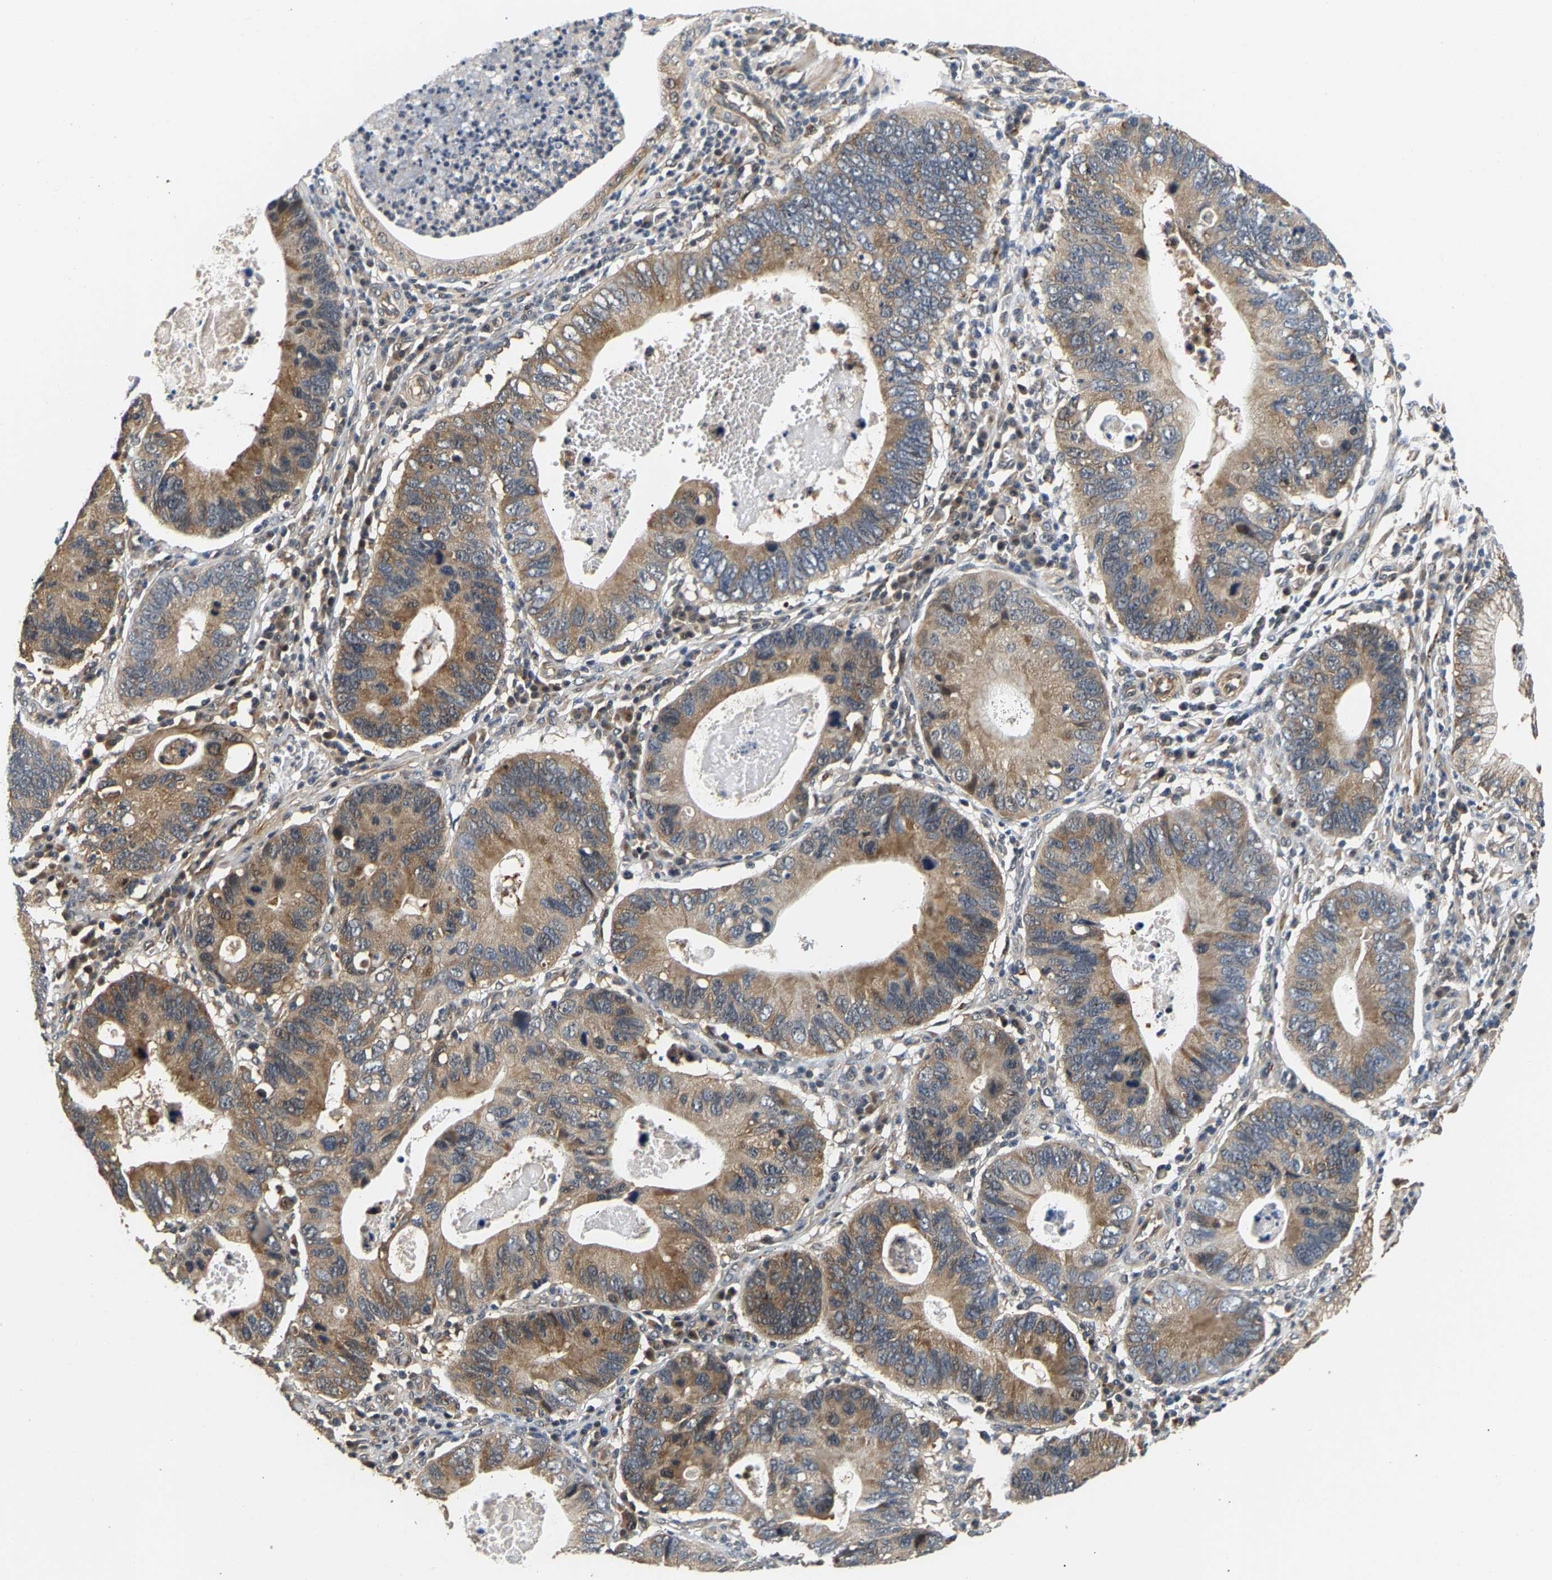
{"staining": {"intensity": "moderate", "quantity": ">75%", "location": "cytoplasmic/membranous,nuclear"}, "tissue": "stomach cancer", "cell_type": "Tumor cells", "image_type": "cancer", "snomed": [{"axis": "morphology", "description": "Adenocarcinoma, NOS"}, {"axis": "topography", "description": "Stomach"}], "caption": "About >75% of tumor cells in adenocarcinoma (stomach) reveal moderate cytoplasmic/membranous and nuclear protein staining as visualized by brown immunohistochemical staining.", "gene": "LARP6", "patient": {"sex": "male", "age": 59}}